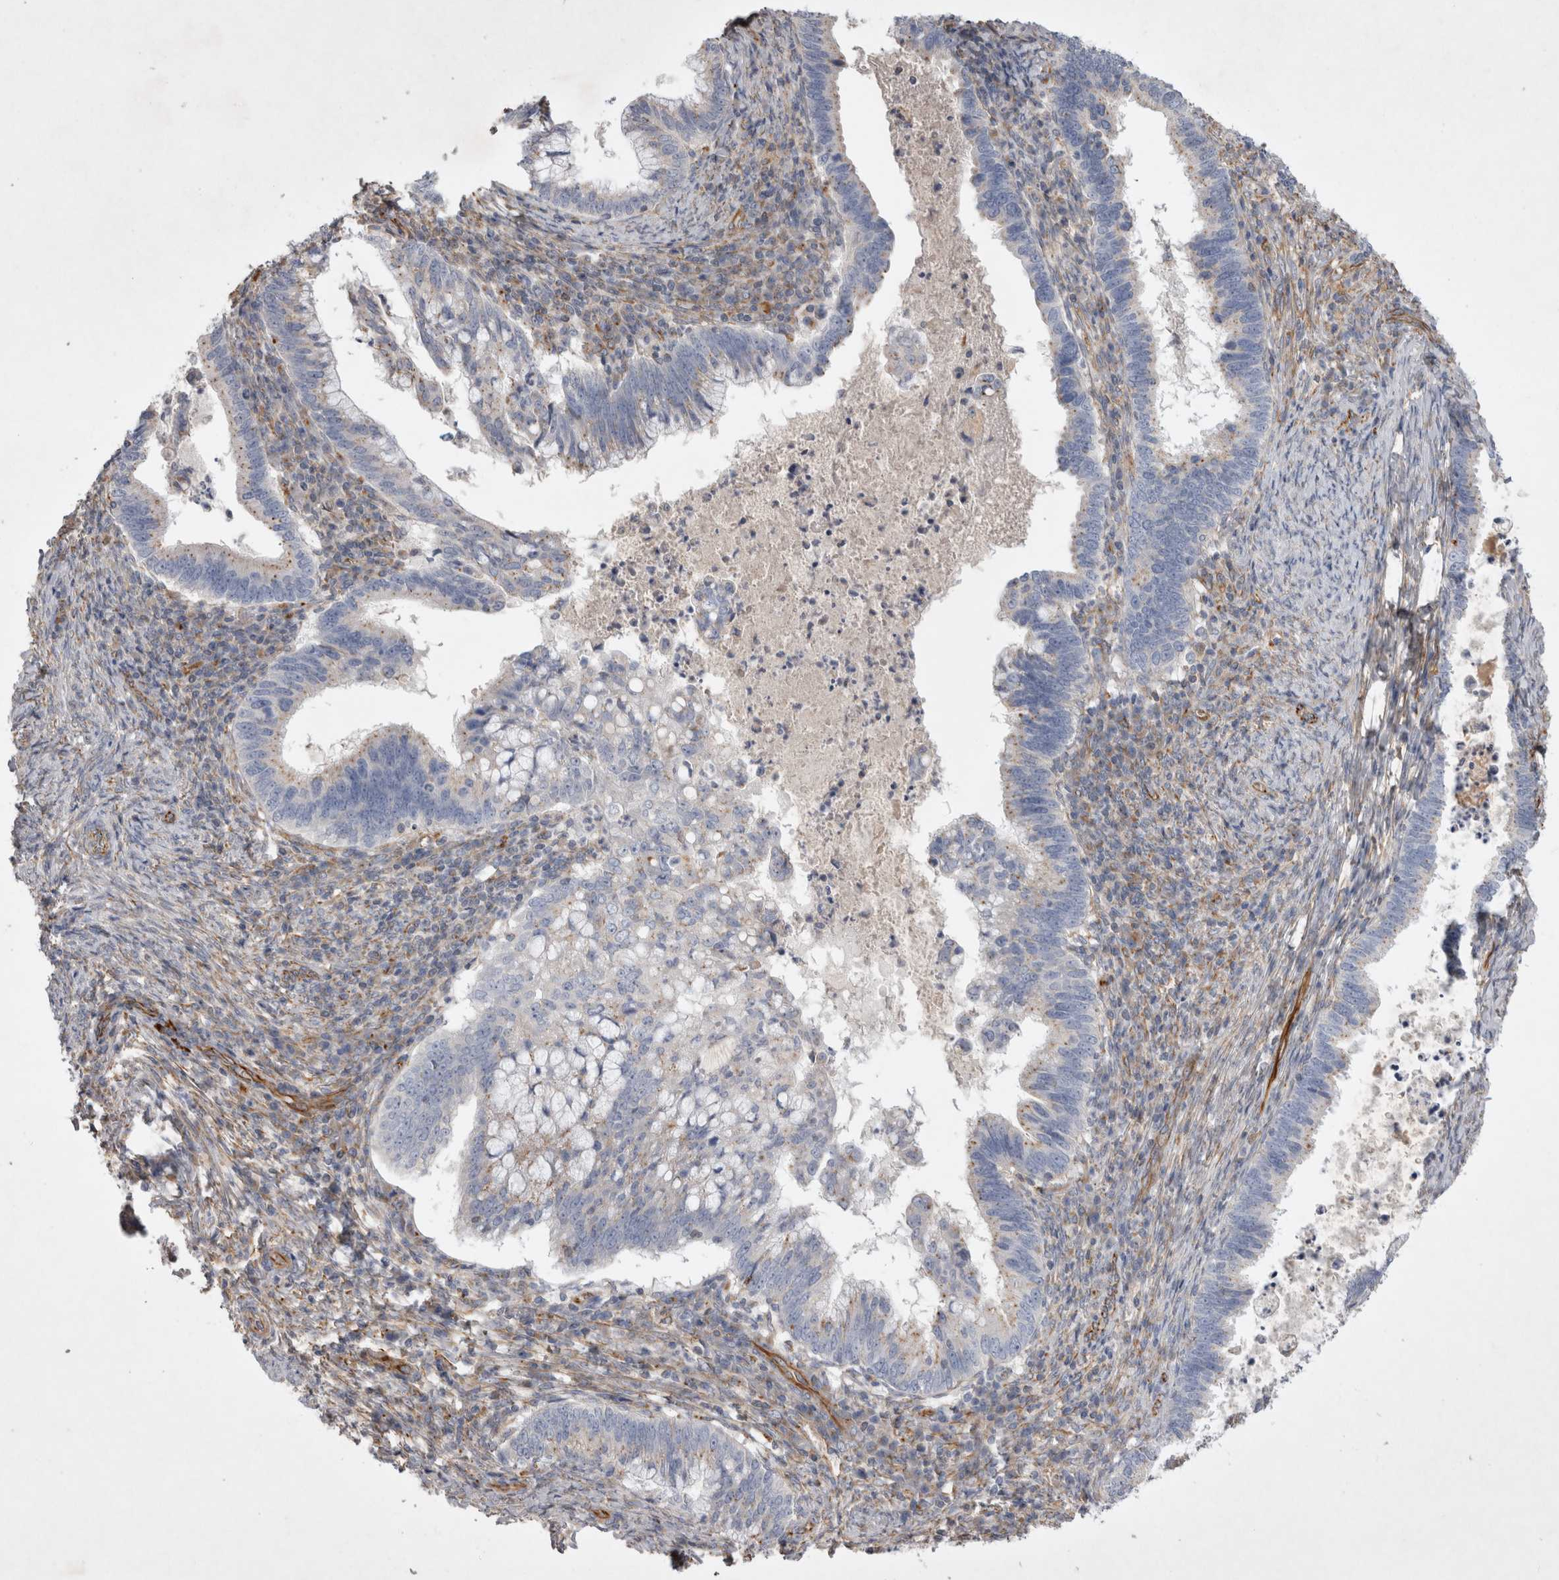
{"staining": {"intensity": "weak", "quantity": "<25%", "location": "cytoplasmic/membranous"}, "tissue": "cervical cancer", "cell_type": "Tumor cells", "image_type": "cancer", "snomed": [{"axis": "morphology", "description": "Adenocarcinoma, NOS"}, {"axis": "topography", "description": "Cervix"}], "caption": "IHC of human cervical cancer shows no staining in tumor cells.", "gene": "STRADB", "patient": {"sex": "female", "age": 36}}